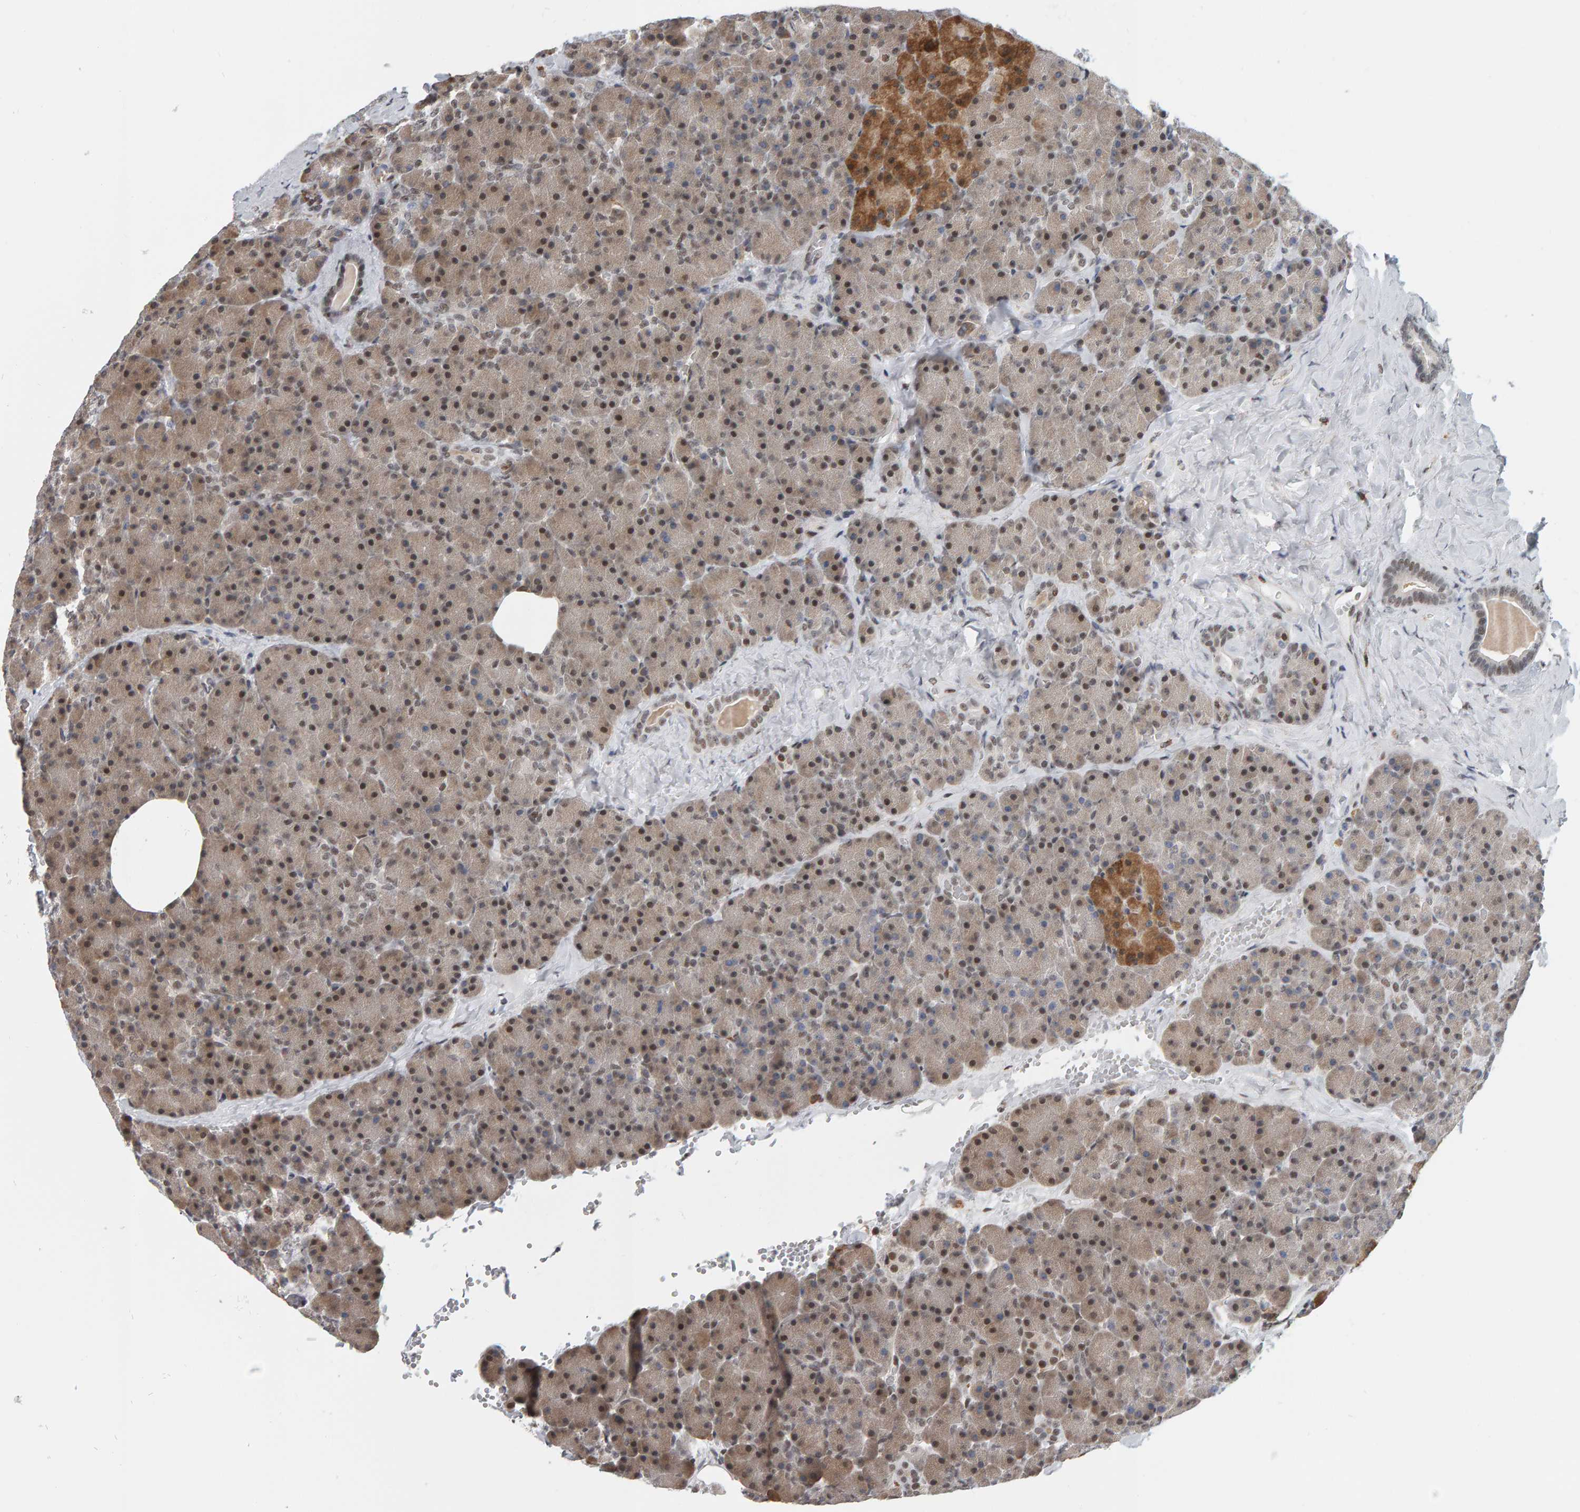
{"staining": {"intensity": "moderate", "quantity": "25%-75%", "location": "cytoplasmic/membranous,nuclear"}, "tissue": "pancreas", "cell_type": "Exocrine glandular cells", "image_type": "normal", "snomed": [{"axis": "morphology", "description": "Normal tissue, NOS"}, {"axis": "morphology", "description": "Carcinoid, malignant, NOS"}, {"axis": "topography", "description": "Pancreas"}], "caption": "Pancreas stained with immunohistochemistry reveals moderate cytoplasmic/membranous,nuclear positivity in about 25%-75% of exocrine glandular cells.", "gene": "ATF7IP", "patient": {"sex": "female", "age": 35}}